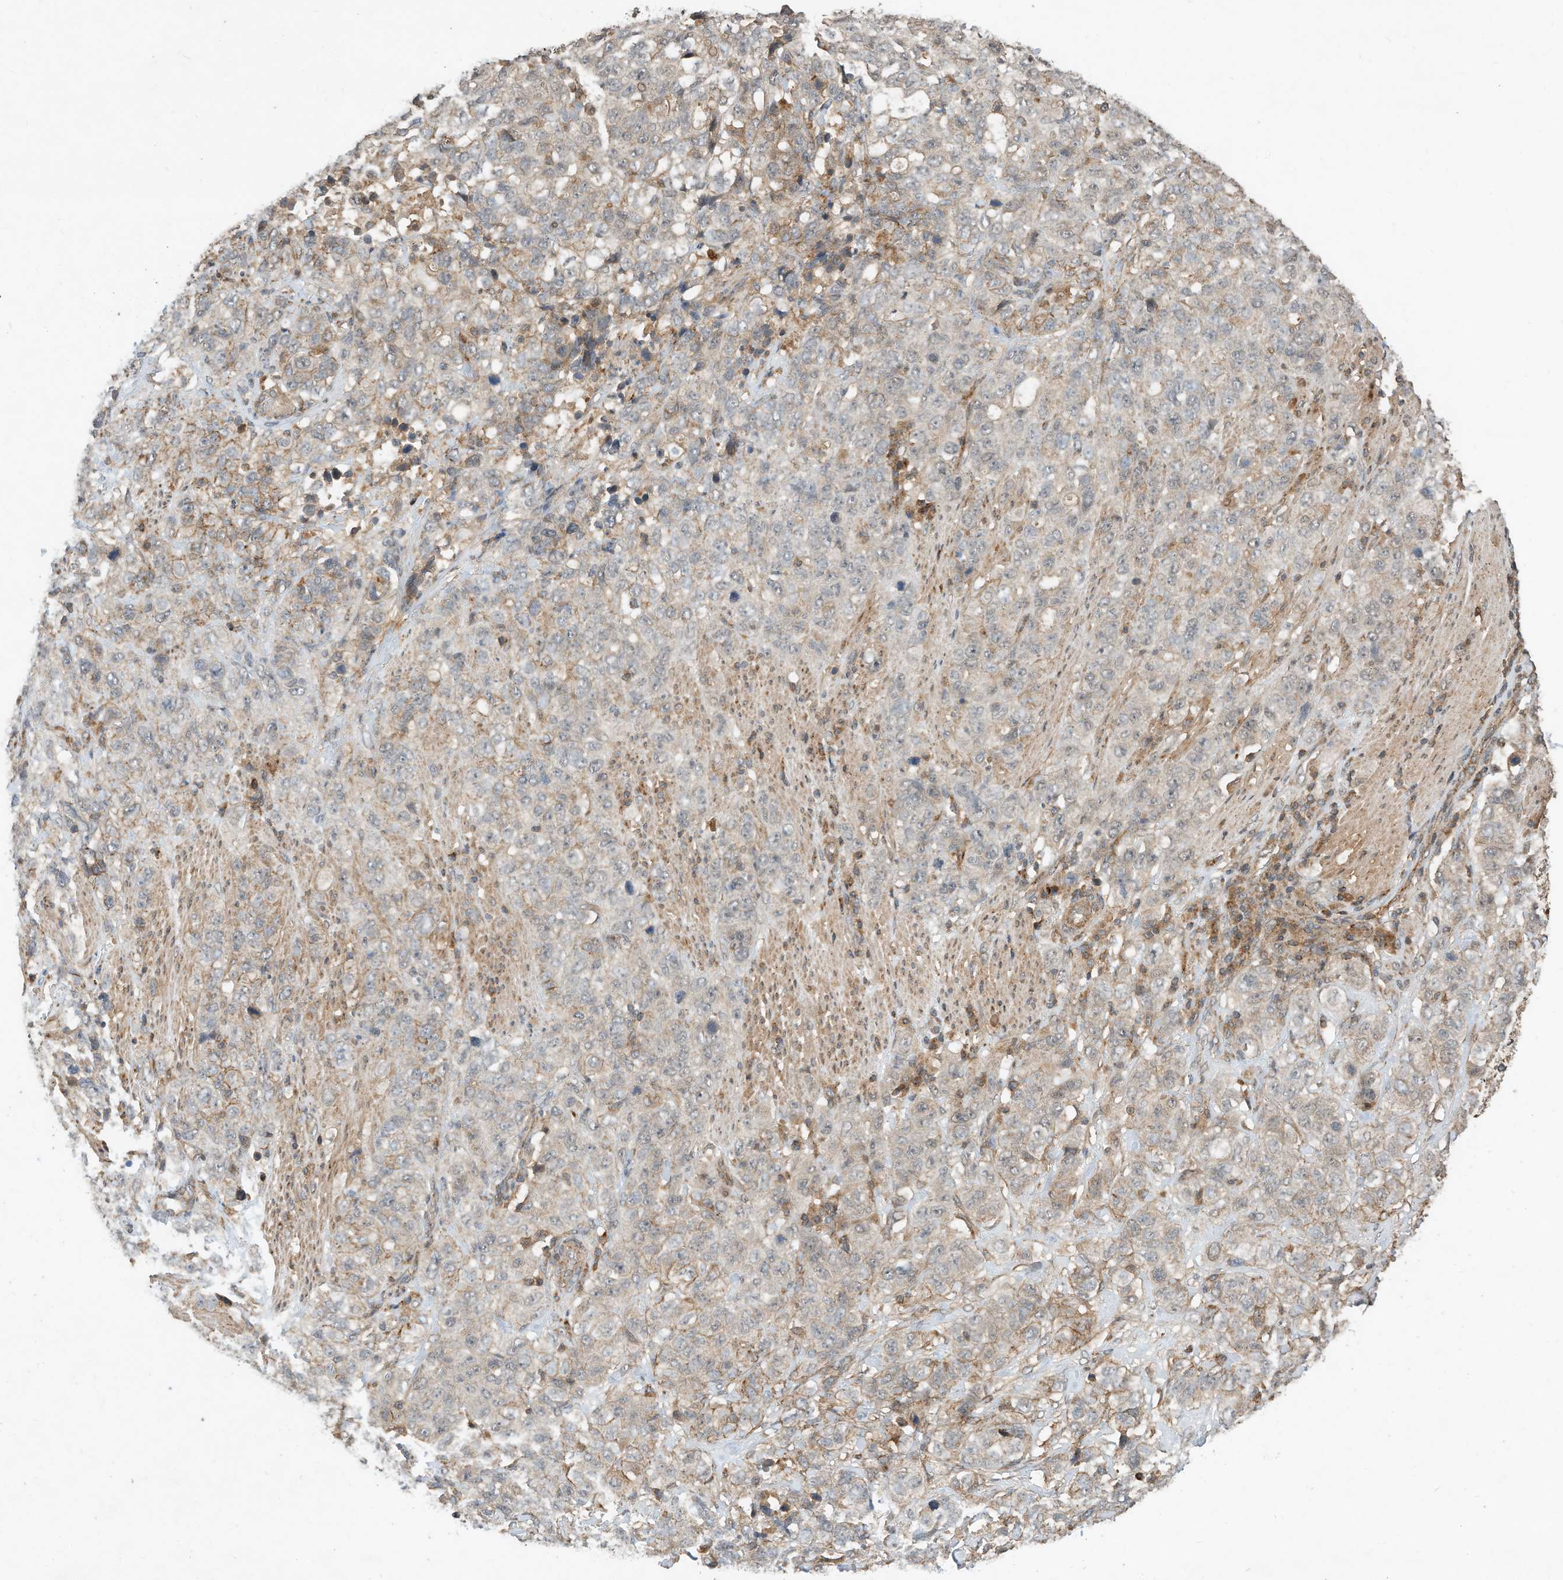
{"staining": {"intensity": "moderate", "quantity": "<25%", "location": "cytoplasmic/membranous"}, "tissue": "stomach cancer", "cell_type": "Tumor cells", "image_type": "cancer", "snomed": [{"axis": "morphology", "description": "Adenocarcinoma, NOS"}, {"axis": "topography", "description": "Stomach"}], "caption": "Tumor cells demonstrate moderate cytoplasmic/membranous staining in approximately <25% of cells in adenocarcinoma (stomach).", "gene": "CPAMD8", "patient": {"sex": "male", "age": 48}}